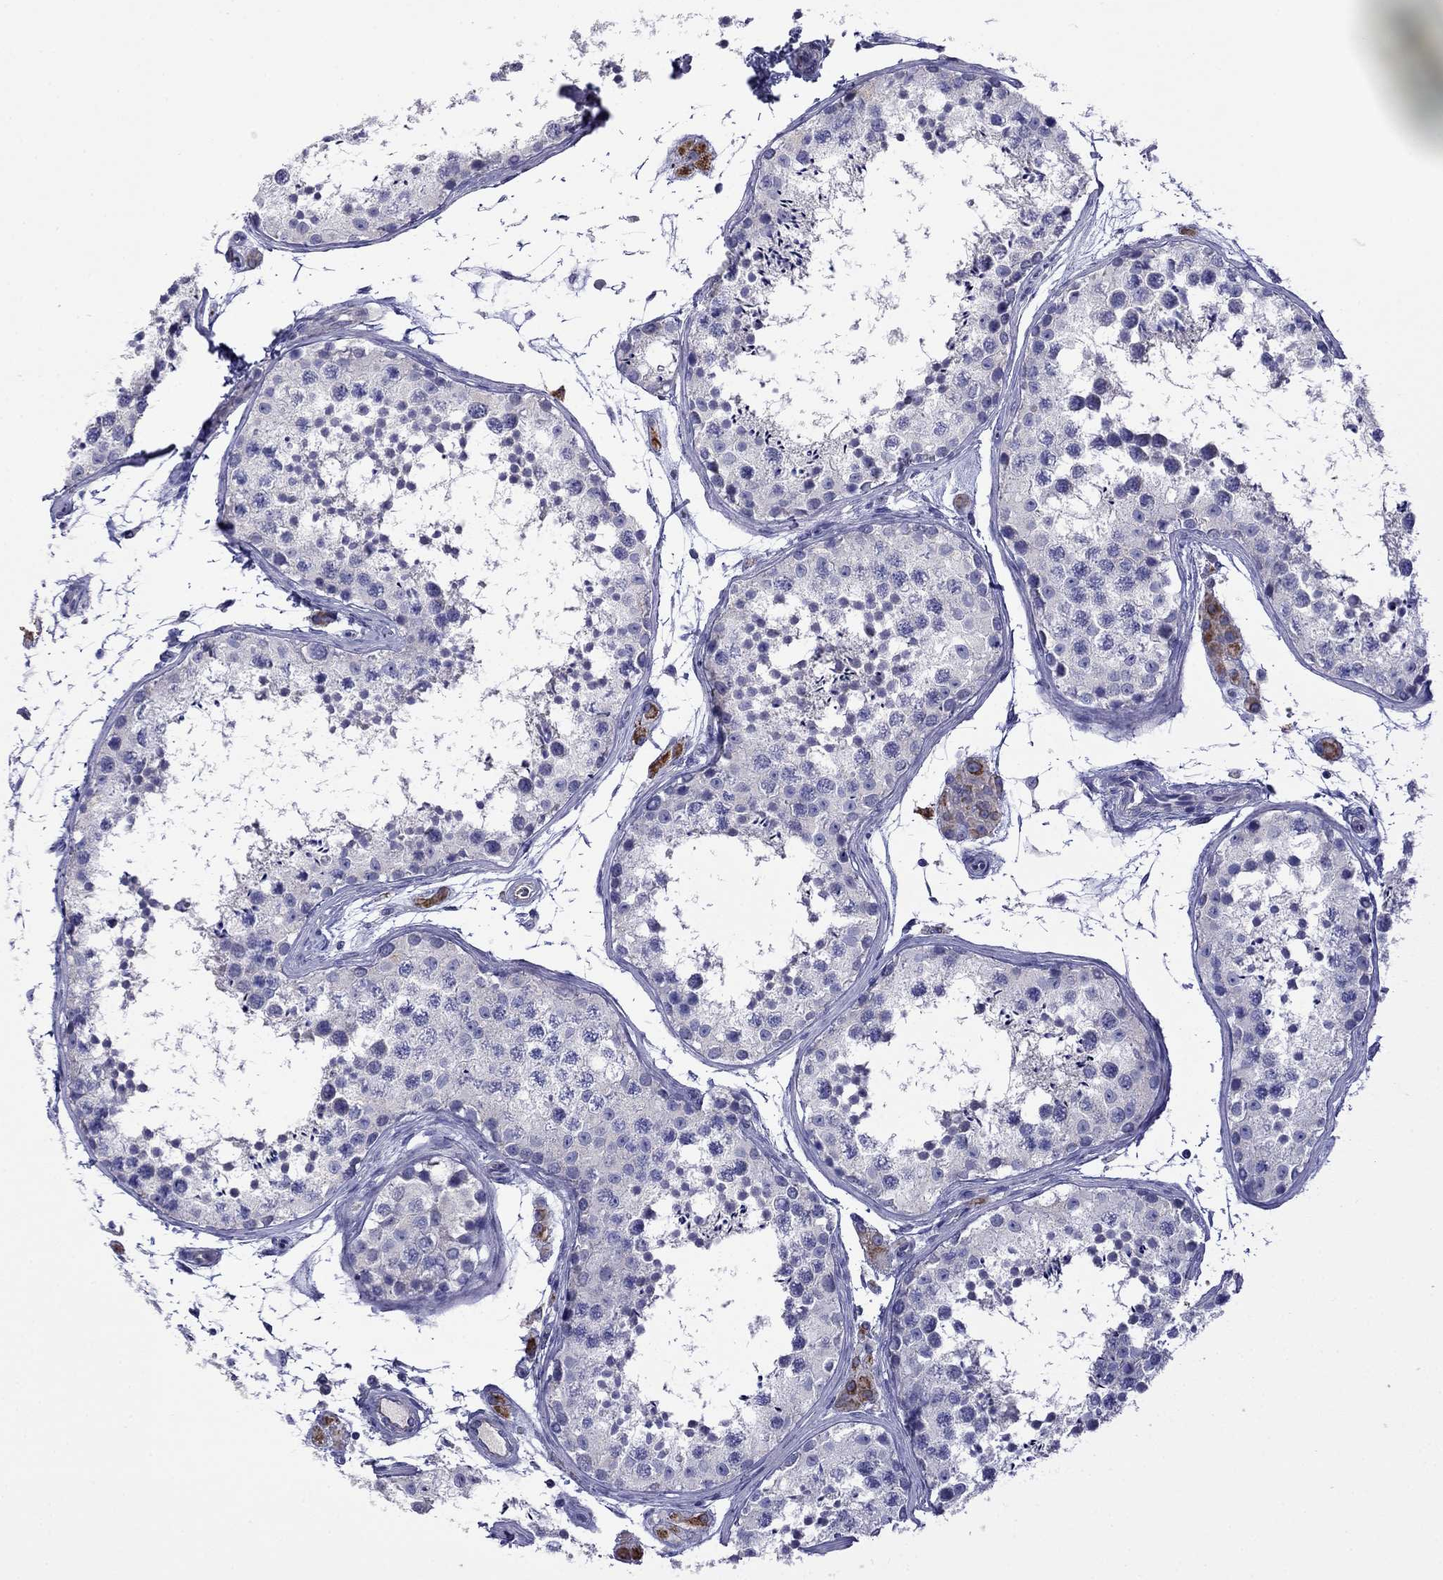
{"staining": {"intensity": "negative", "quantity": "none", "location": "none"}, "tissue": "testis", "cell_type": "Cells in seminiferous ducts", "image_type": "normal", "snomed": [{"axis": "morphology", "description": "Normal tissue, NOS"}, {"axis": "topography", "description": "Testis"}], "caption": "The histopathology image shows no significant staining in cells in seminiferous ducts of testis. (Brightfield microscopy of DAB IHC at high magnification).", "gene": "STAR", "patient": {"sex": "male", "age": 41}}